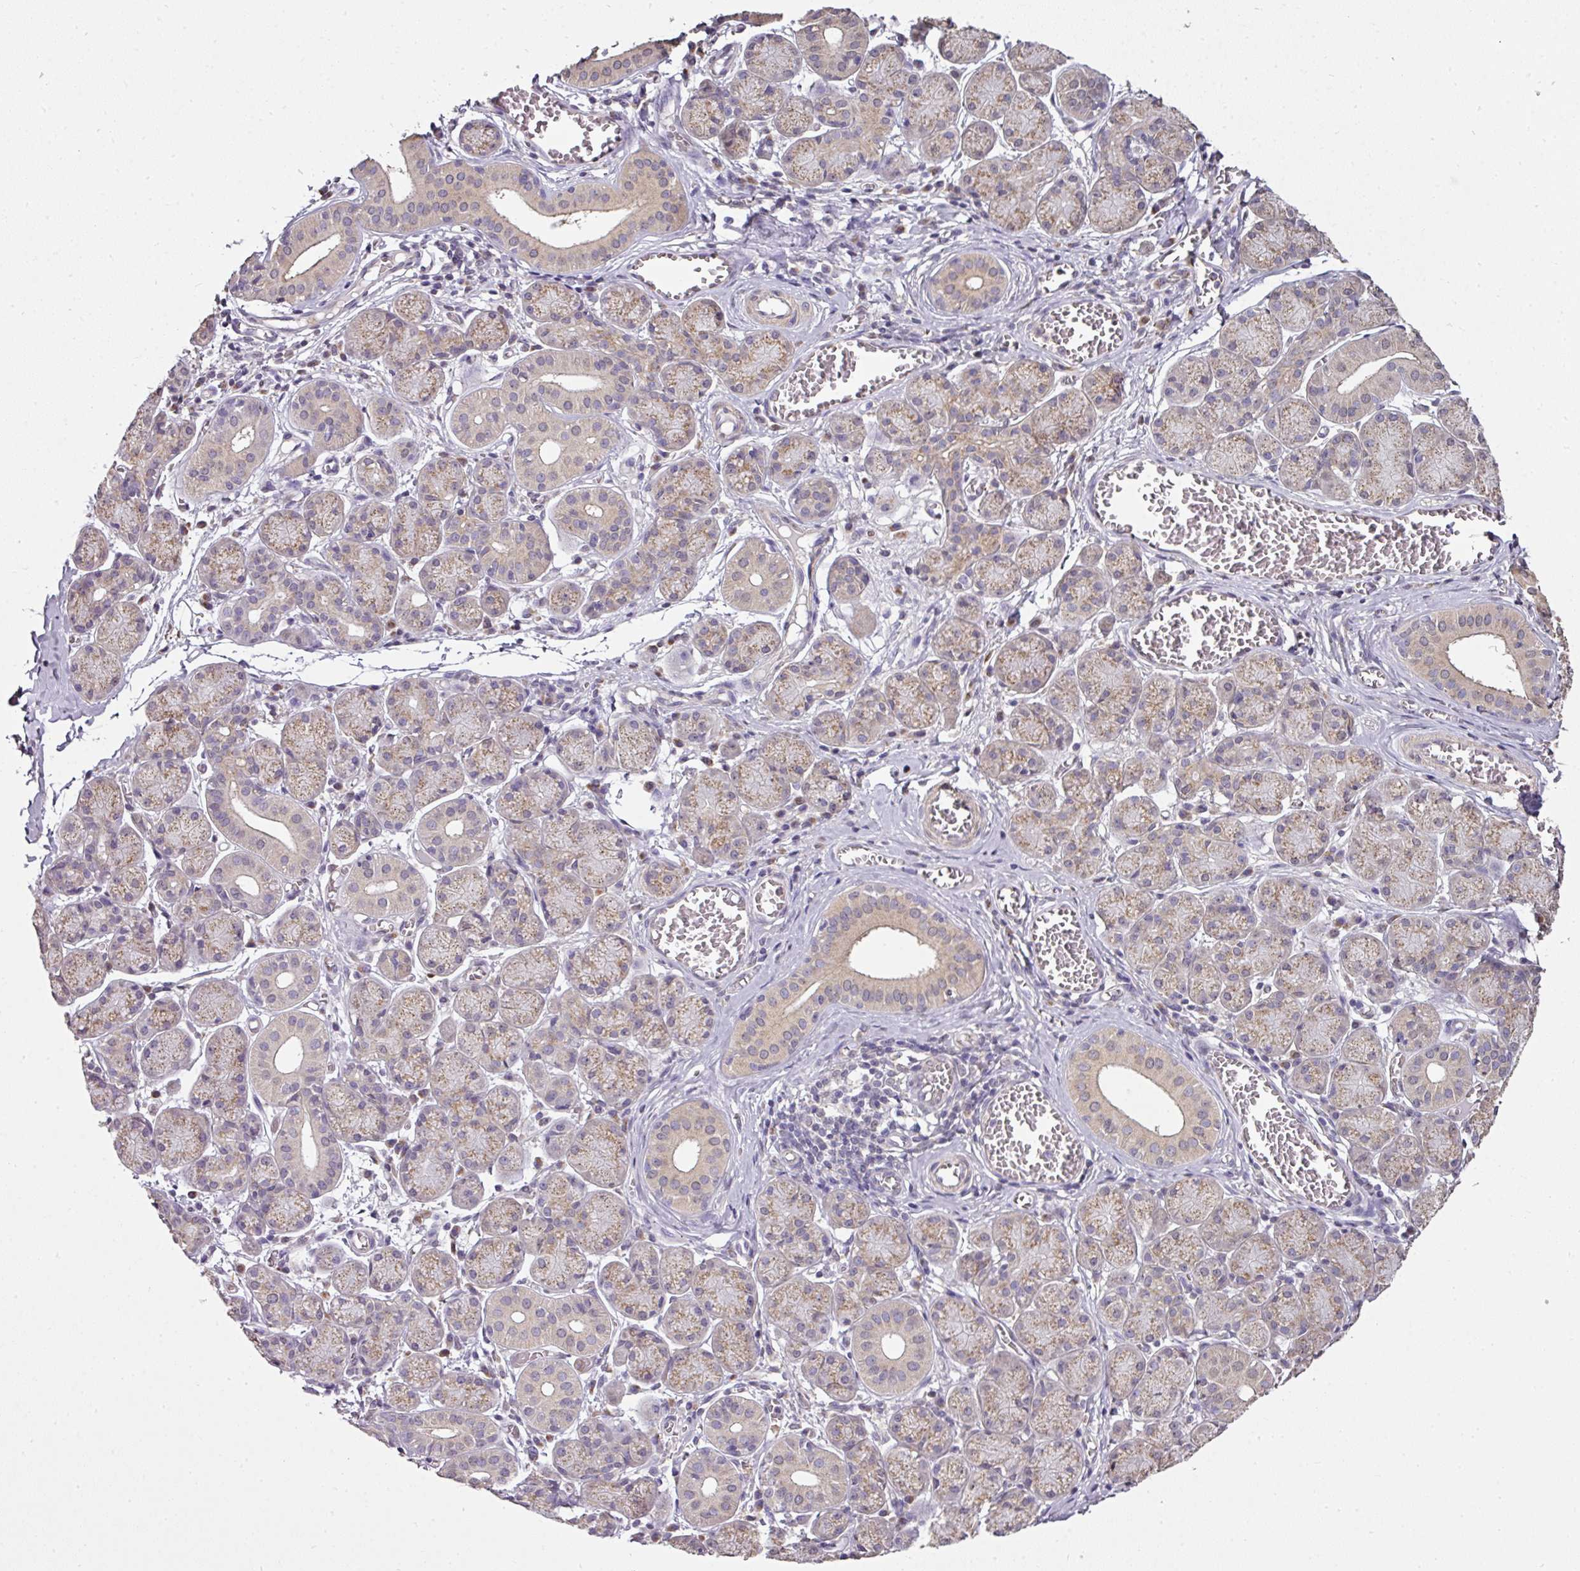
{"staining": {"intensity": "moderate", "quantity": "25%-75%", "location": "cytoplasmic/membranous"}, "tissue": "salivary gland", "cell_type": "Glandular cells", "image_type": "normal", "snomed": [{"axis": "morphology", "description": "Normal tissue, NOS"}, {"axis": "topography", "description": "Salivary gland"}], "caption": "Immunohistochemical staining of normal salivary gland demonstrates 25%-75% levels of moderate cytoplasmic/membranous protein staining in about 25%-75% of glandular cells. (IHC, brightfield microscopy, high magnification).", "gene": "JPH2", "patient": {"sex": "female", "age": 24}}